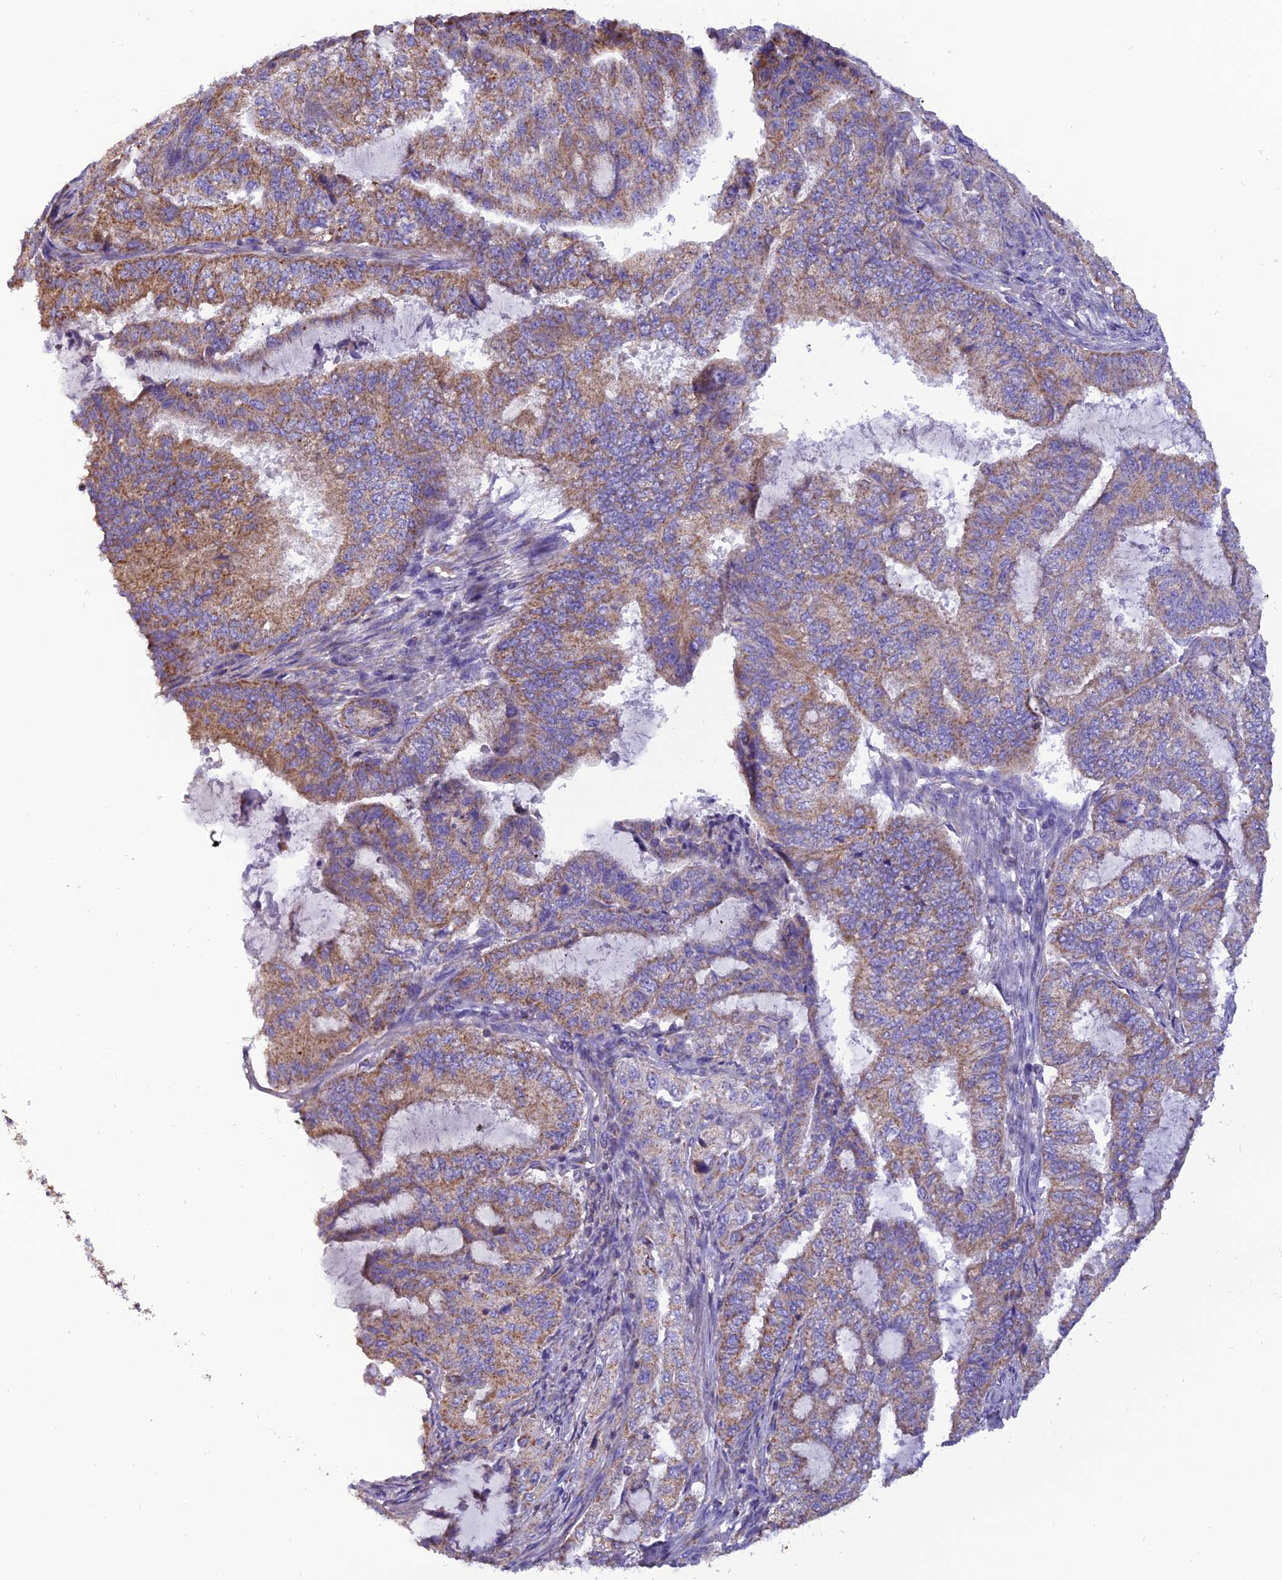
{"staining": {"intensity": "moderate", "quantity": ">75%", "location": "cytoplasmic/membranous"}, "tissue": "endometrial cancer", "cell_type": "Tumor cells", "image_type": "cancer", "snomed": [{"axis": "morphology", "description": "Adenocarcinoma, NOS"}, {"axis": "topography", "description": "Endometrium"}], "caption": "There is medium levels of moderate cytoplasmic/membranous staining in tumor cells of endometrial cancer (adenocarcinoma), as demonstrated by immunohistochemical staining (brown color).", "gene": "GPD1", "patient": {"sex": "female", "age": 51}}